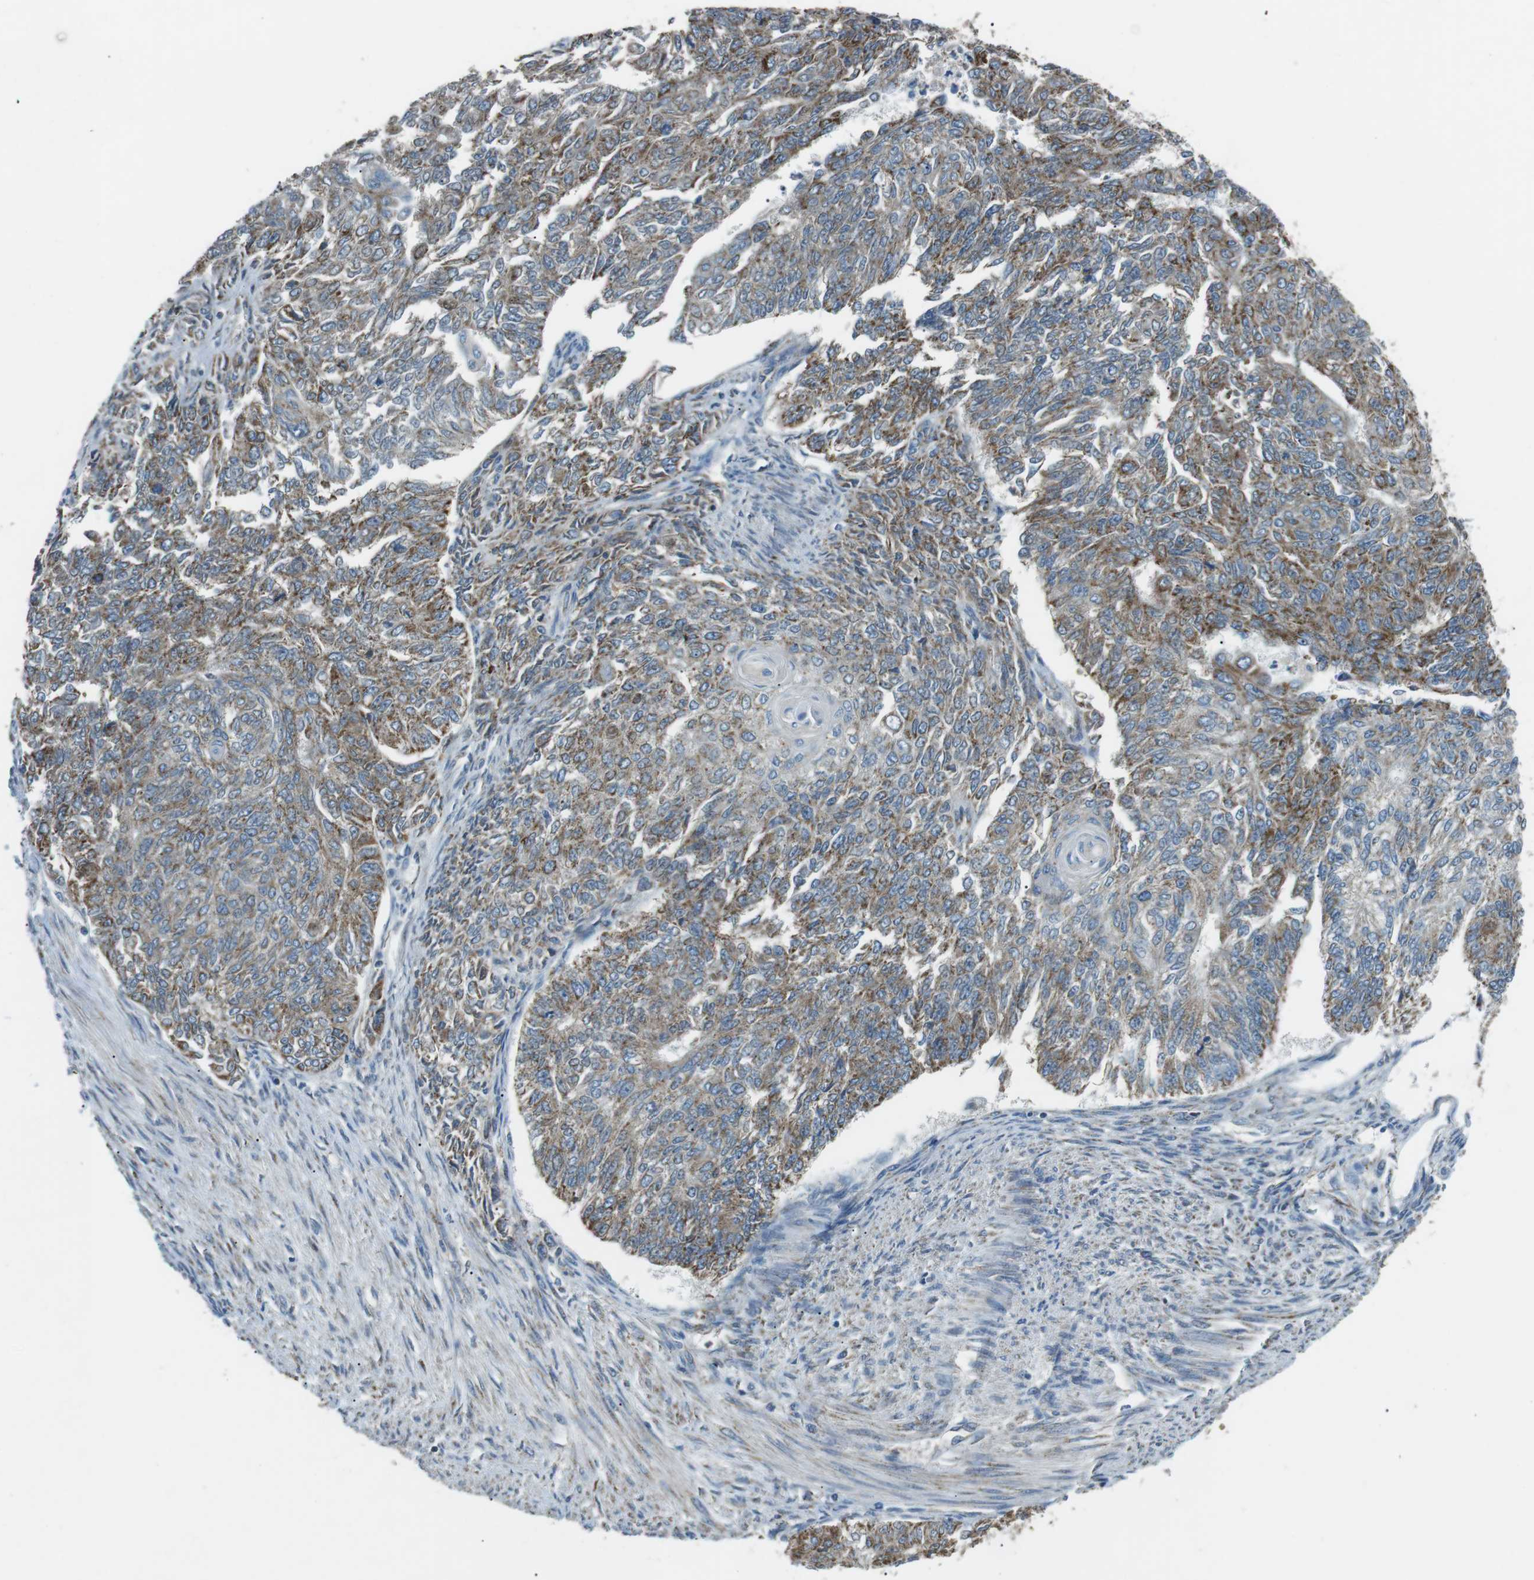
{"staining": {"intensity": "moderate", "quantity": "25%-75%", "location": "cytoplasmic/membranous"}, "tissue": "endometrial cancer", "cell_type": "Tumor cells", "image_type": "cancer", "snomed": [{"axis": "morphology", "description": "Adenocarcinoma, NOS"}, {"axis": "topography", "description": "Endometrium"}], "caption": "DAB (3,3'-diaminobenzidine) immunohistochemical staining of endometrial adenocarcinoma demonstrates moderate cytoplasmic/membranous protein staining in about 25%-75% of tumor cells. (Brightfield microscopy of DAB IHC at high magnification).", "gene": "BACE1", "patient": {"sex": "female", "age": 32}}